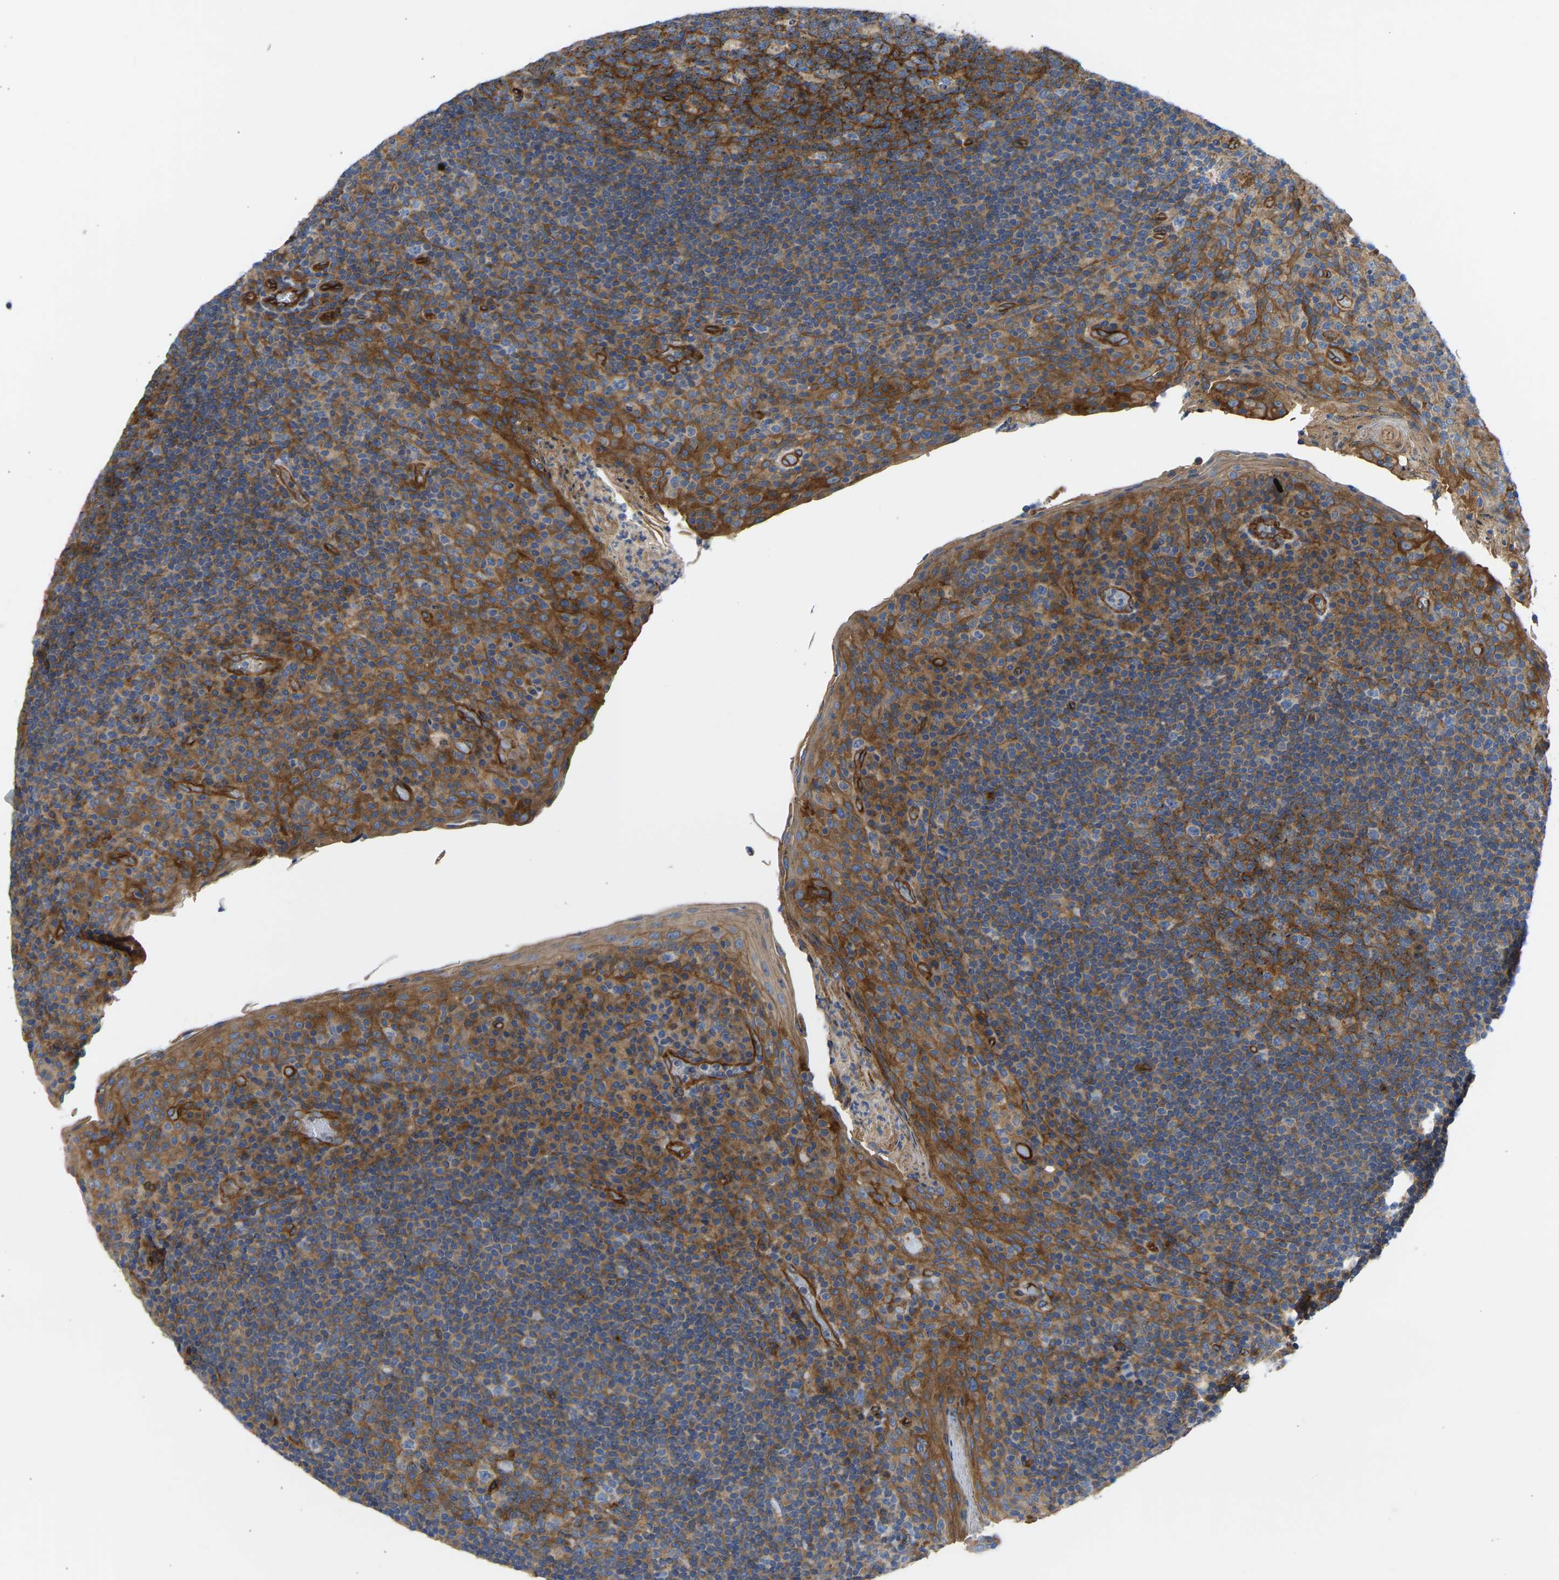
{"staining": {"intensity": "strong", "quantity": ">75%", "location": "cytoplasmic/membranous"}, "tissue": "tonsil", "cell_type": "Germinal center cells", "image_type": "normal", "snomed": [{"axis": "morphology", "description": "Normal tissue, NOS"}, {"axis": "topography", "description": "Tonsil"}], "caption": "Strong cytoplasmic/membranous staining for a protein is appreciated in about >75% of germinal center cells of benign tonsil using immunohistochemistry.", "gene": "MYO1C", "patient": {"sex": "male", "age": 17}}